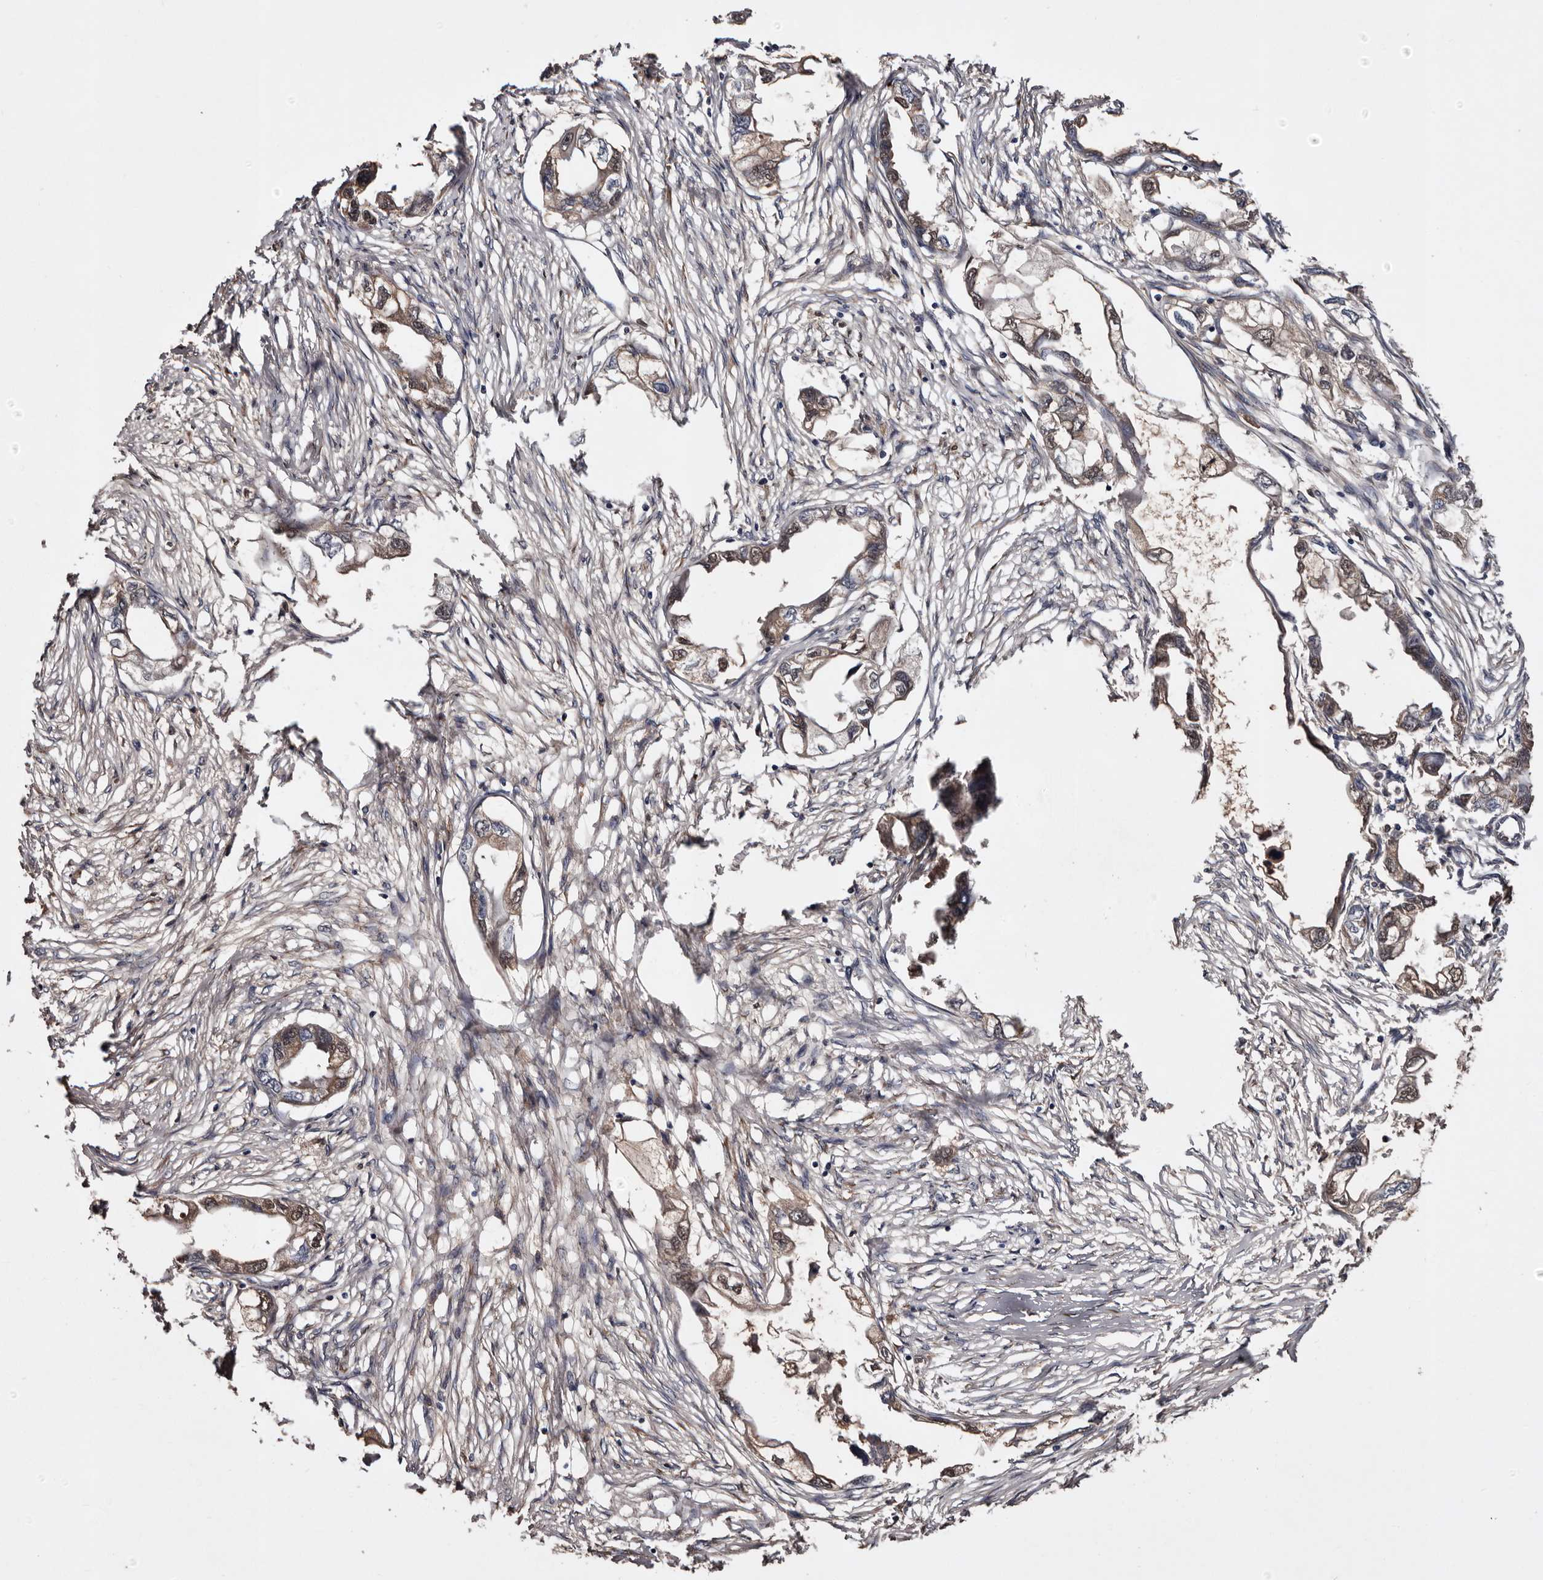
{"staining": {"intensity": "weak", "quantity": ">75%", "location": "cytoplasmic/membranous"}, "tissue": "endometrial cancer", "cell_type": "Tumor cells", "image_type": "cancer", "snomed": [{"axis": "morphology", "description": "Adenocarcinoma, NOS"}, {"axis": "morphology", "description": "Adenocarcinoma, metastatic, NOS"}, {"axis": "topography", "description": "Adipose tissue"}, {"axis": "topography", "description": "Endometrium"}], "caption": "Weak cytoplasmic/membranous expression for a protein is seen in about >75% of tumor cells of endometrial cancer using immunohistochemistry (IHC).", "gene": "CYP1B1", "patient": {"sex": "female", "age": 67}}